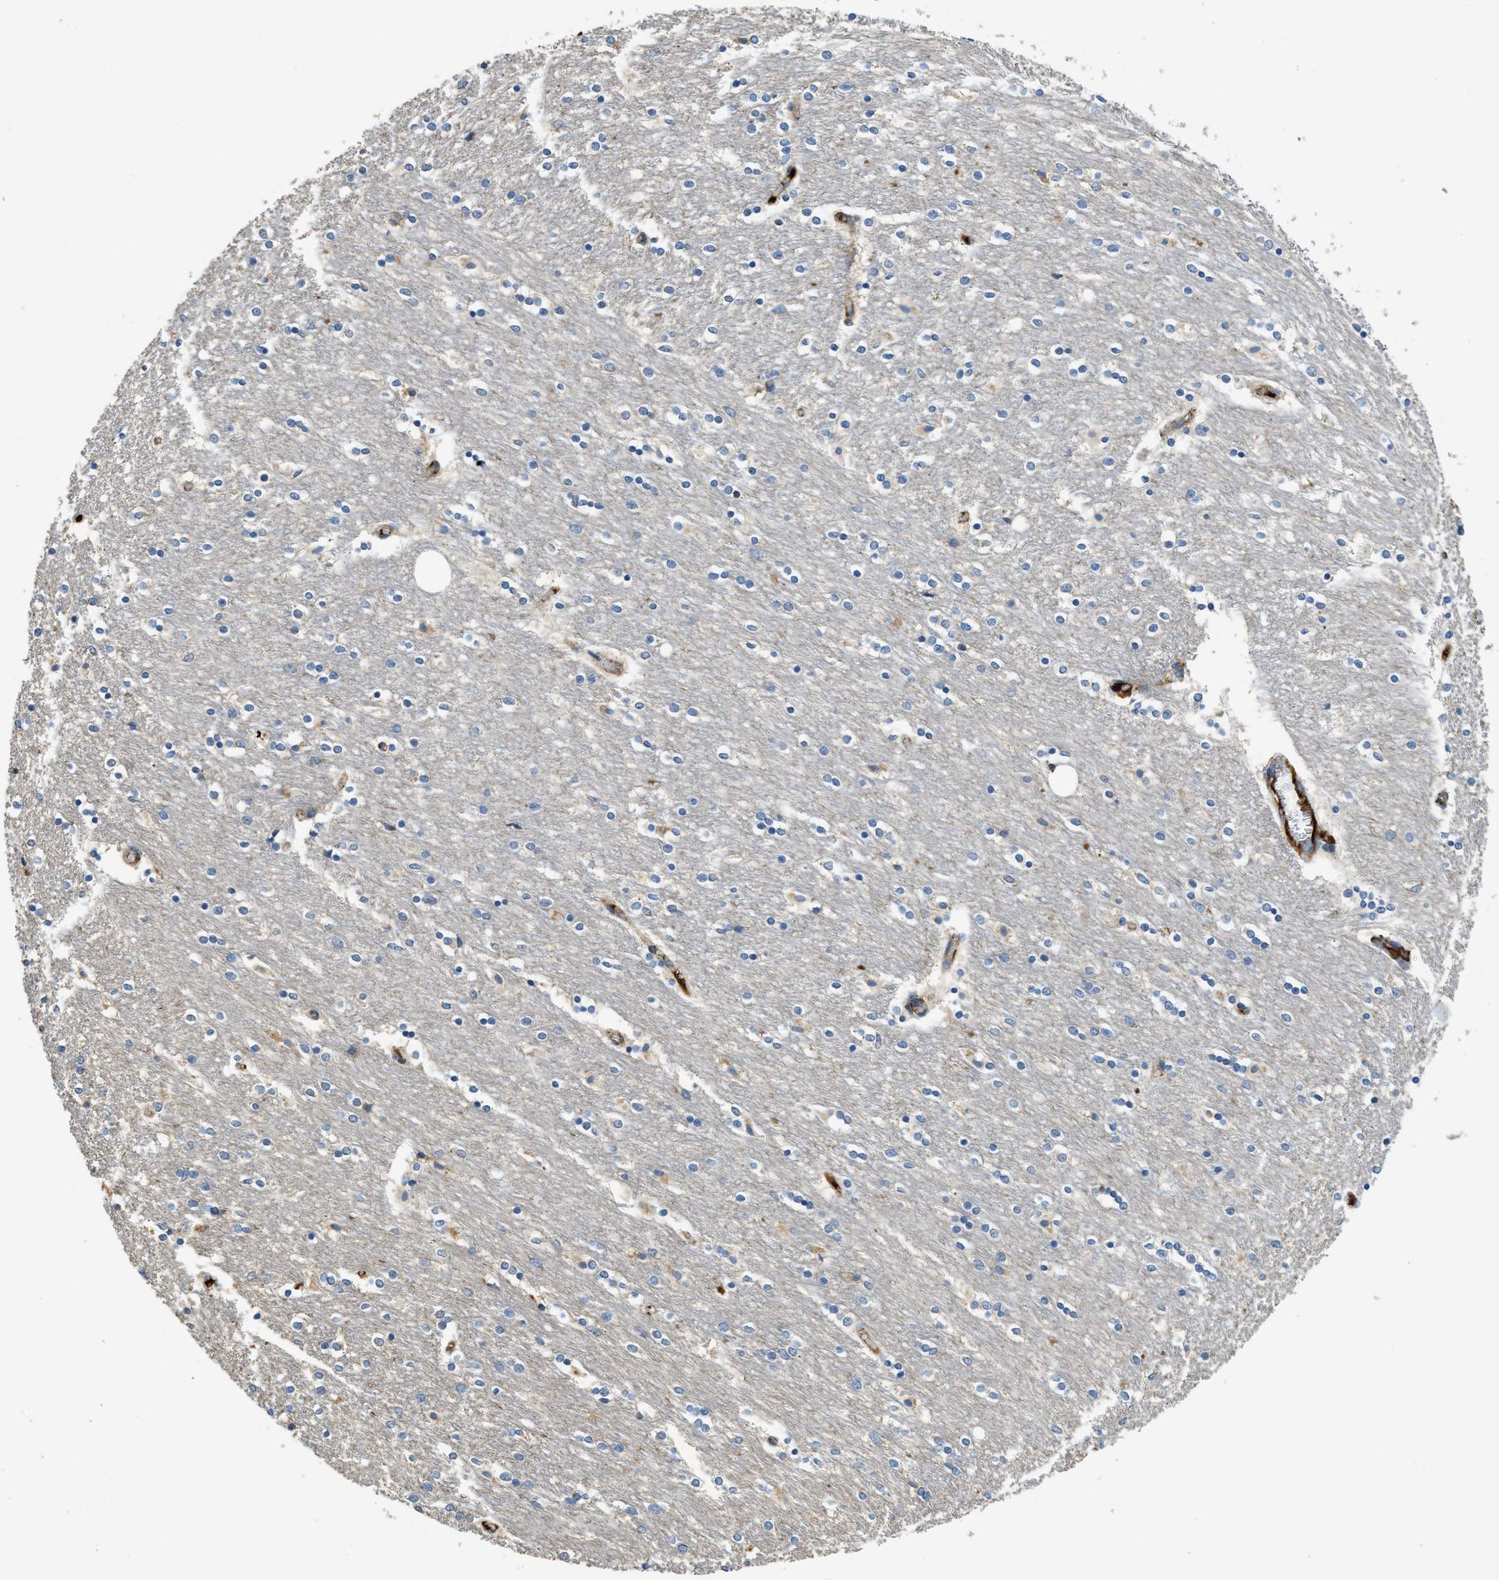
{"staining": {"intensity": "negative", "quantity": "none", "location": "none"}, "tissue": "caudate", "cell_type": "Glial cells", "image_type": "normal", "snomed": [{"axis": "morphology", "description": "Normal tissue, NOS"}, {"axis": "topography", "description": "Lateral ventricle wall"}], "caption": "Image shows no significant protein staining in glial cells of unremarkable caudate. Nuclei are stained in blue.", "gene": "RIPK2", "patient": {"sex": "female", "age": 54}}